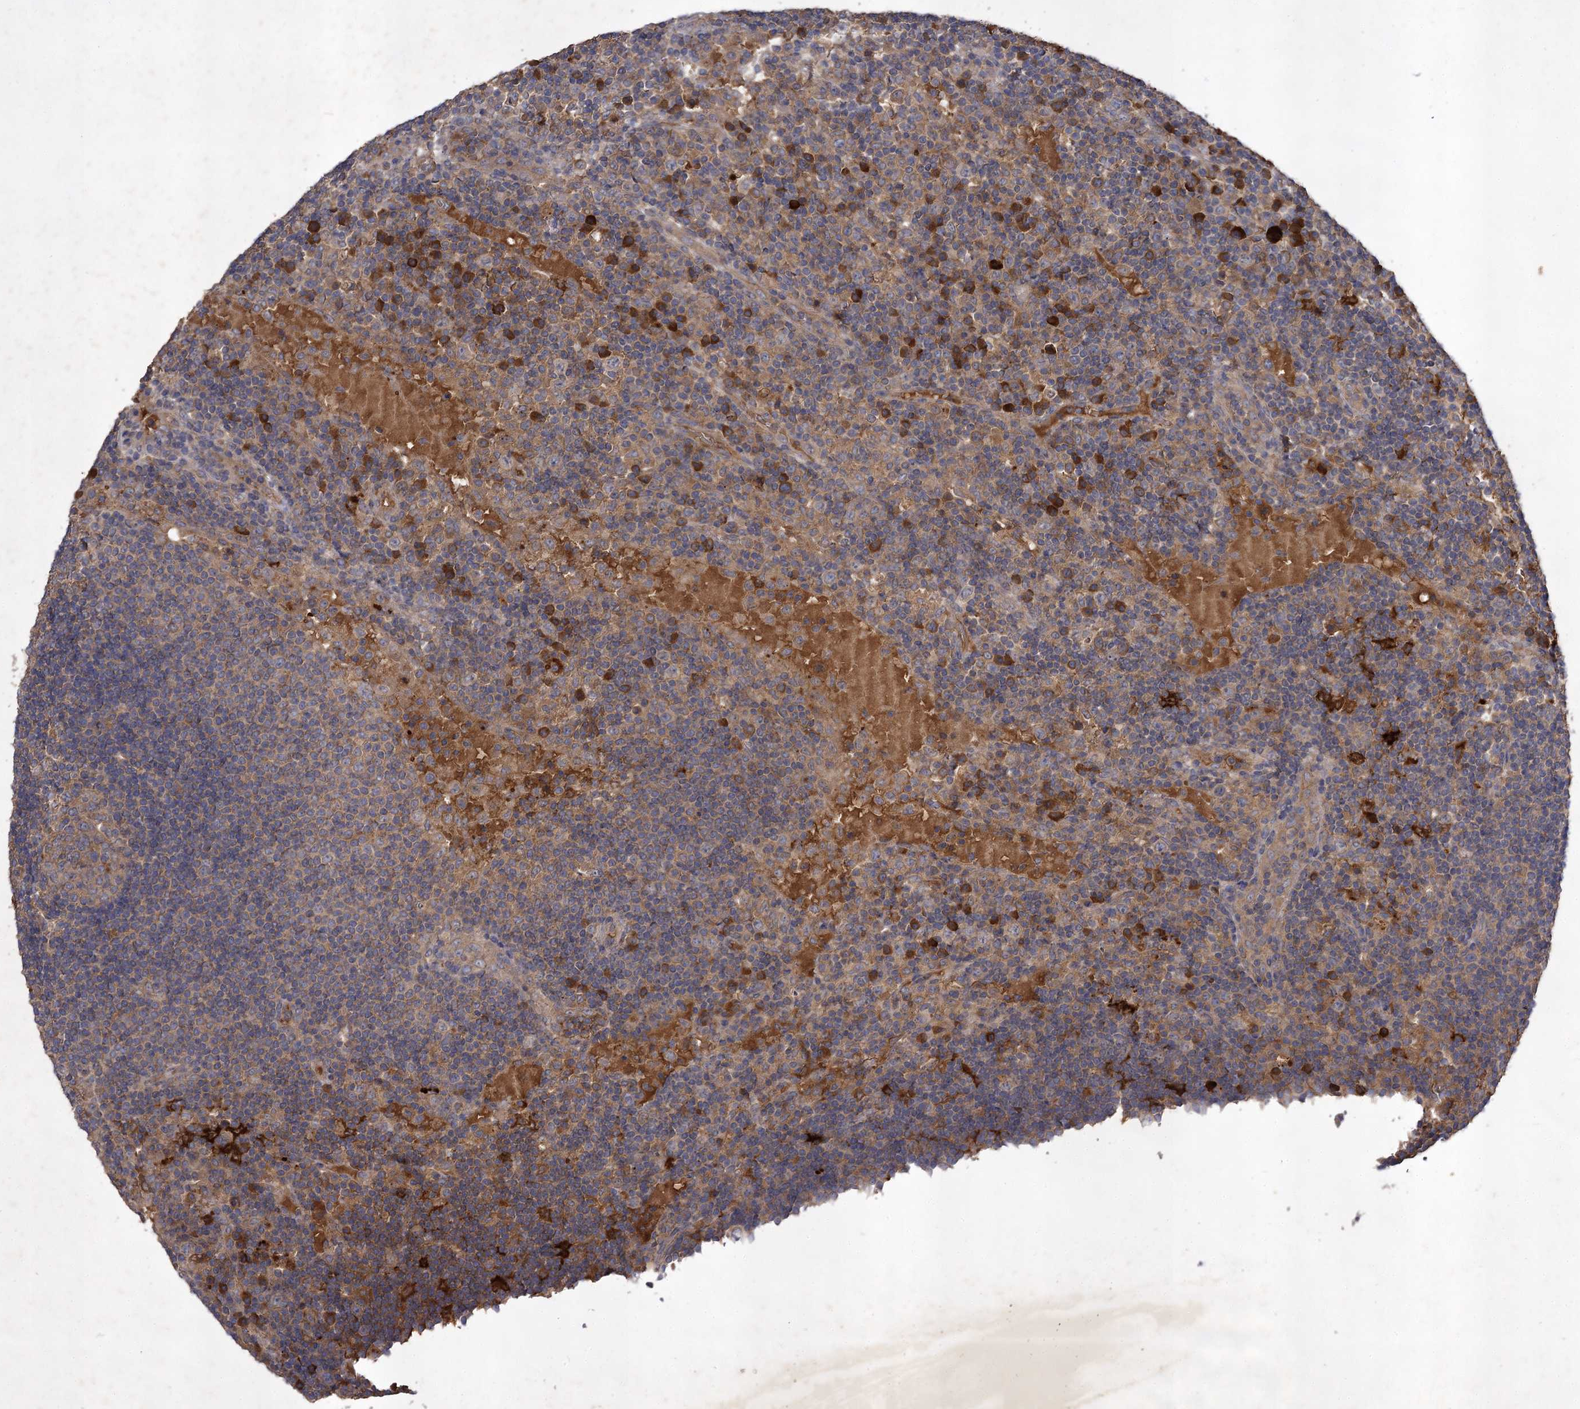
{"staining": {"intensity": "moderate", "quantity": "25%-75%", "location": "cytoplasmic/membranous"}, "tissue": "lymph node", "cell_type": "Germinal center cells", "image_type": "normal", "snomed": [{"axis": "morphology", "description": "Normal tissue, NOS"}, {"axis": "topography", "description": "Lymph node"}], "caption": "A brown stain shows moderate cytoplasmic/membranous staining of a protein in germinal center cells of benign human lymph node.", "gene": "USP50", "patient": {"sex": "female", "age": 53}}